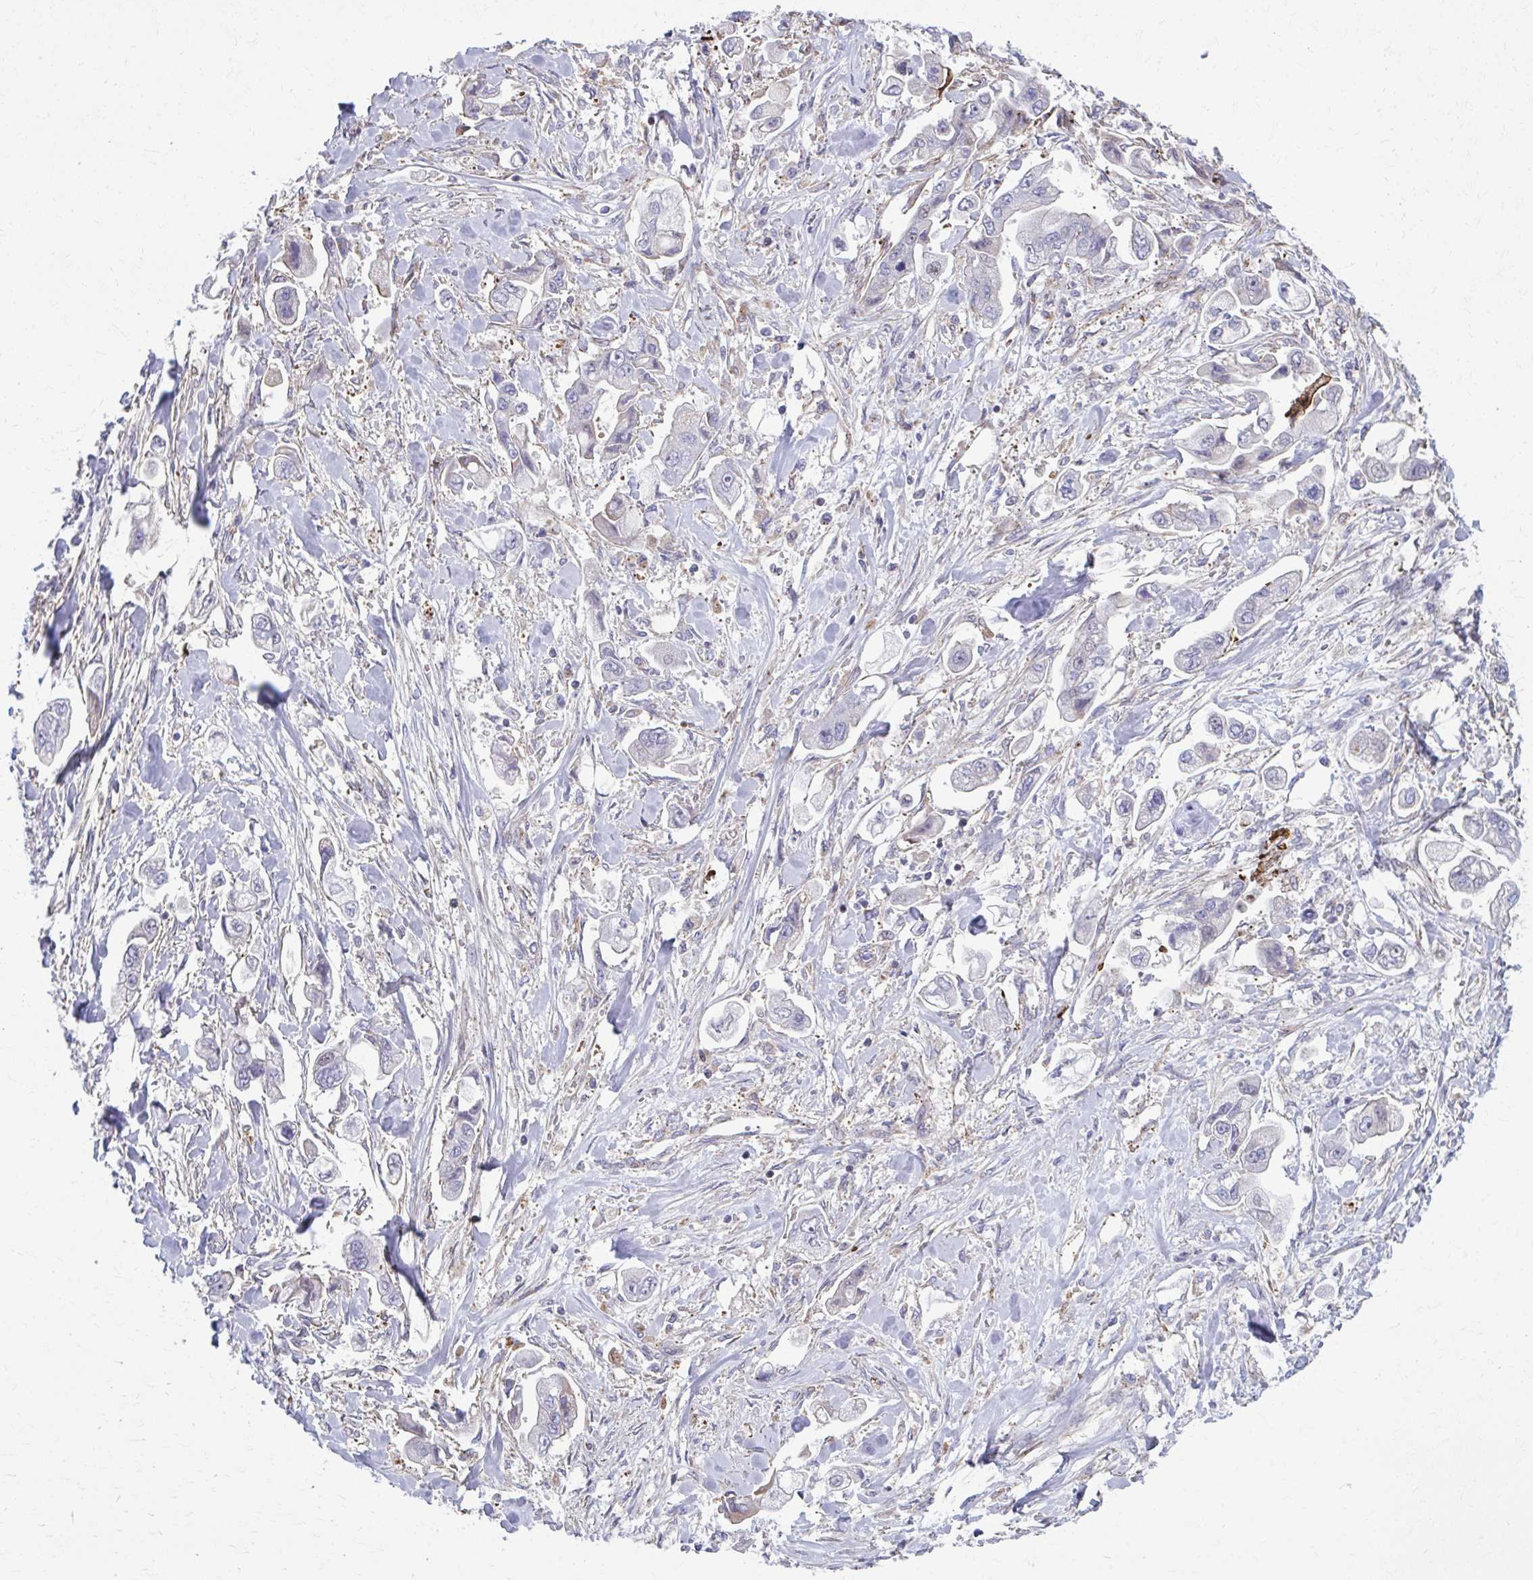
{"staining": {"intensity": "negative", "quantity": "none", "location": "none"}, "tissue": "stomach cancer", "cell_type": "Tumor cells", "image_type": "cancer", "snomed": [{"axis": "morphology", "description": "Adenocarcinoma, NOS"}, {"axis": "topography", "description": "Stomach"}], "caption": "DAB (3,3'-diaminobenzidine) immunohistochemical staining of human adenocarcinoma (stomach) shows no significant staining in tumor cells.", "gene": "LRRC4B", "patient": {"sex": "male", "age": 62}}